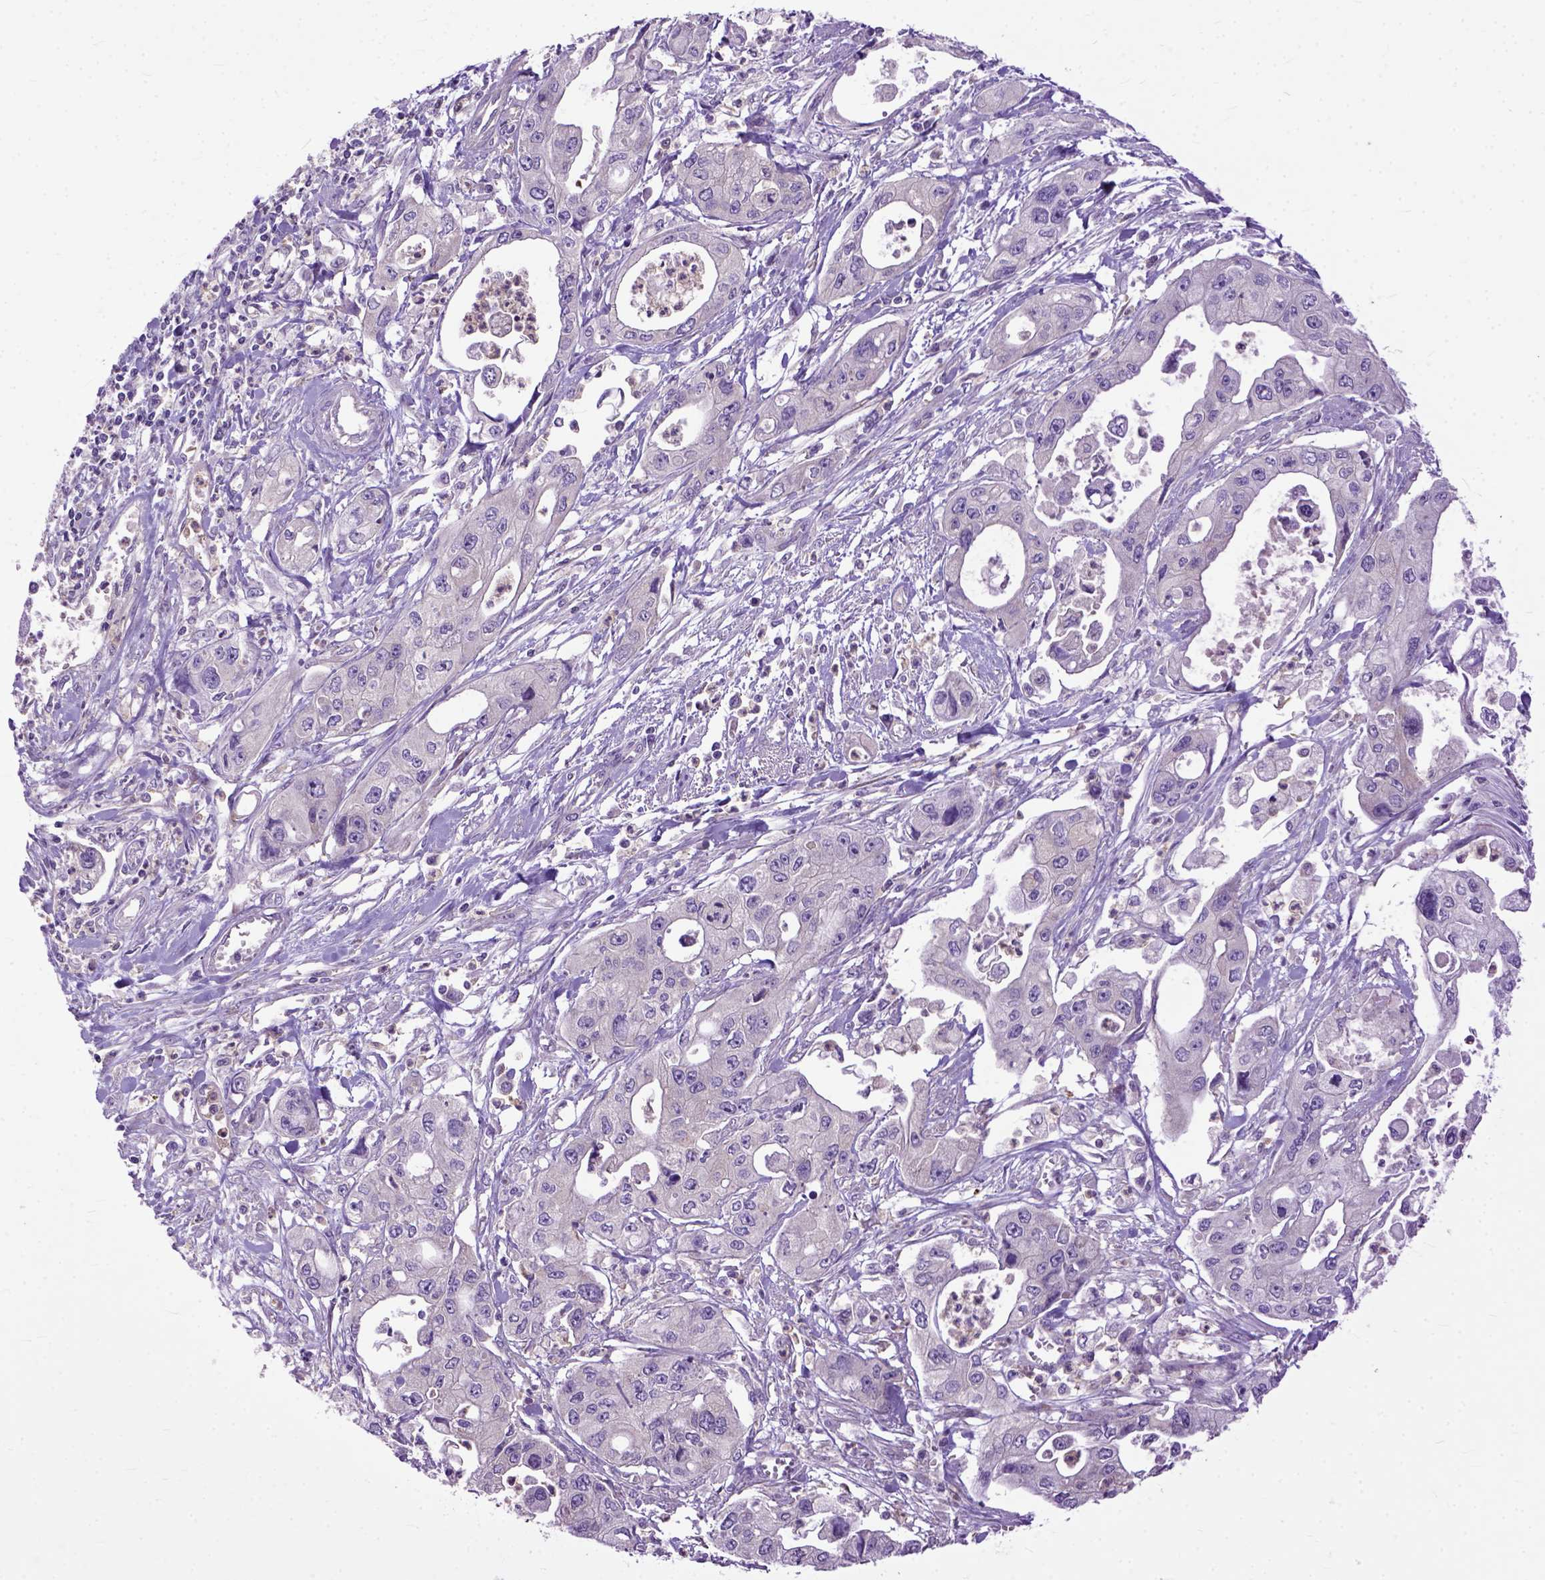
{"staining": {"intensity": "negative", "quantity": "none", "location": "none"}, "tissue": "pancreatic cancer", "cell_type": "Tumor cells", "image_type": "cancer", "snomed": [{"axis": "morphology", "description": "Adenocarcinoma, NOS"}, {"axis": "topography", "description": "Pancreas"}], "caption": "Tumor cells are negative for brown protein staining in pancreatic cancer (adenocarcinoma).", "gene": "NAMPT", "patient": {"sex": "male", "age": 70}}